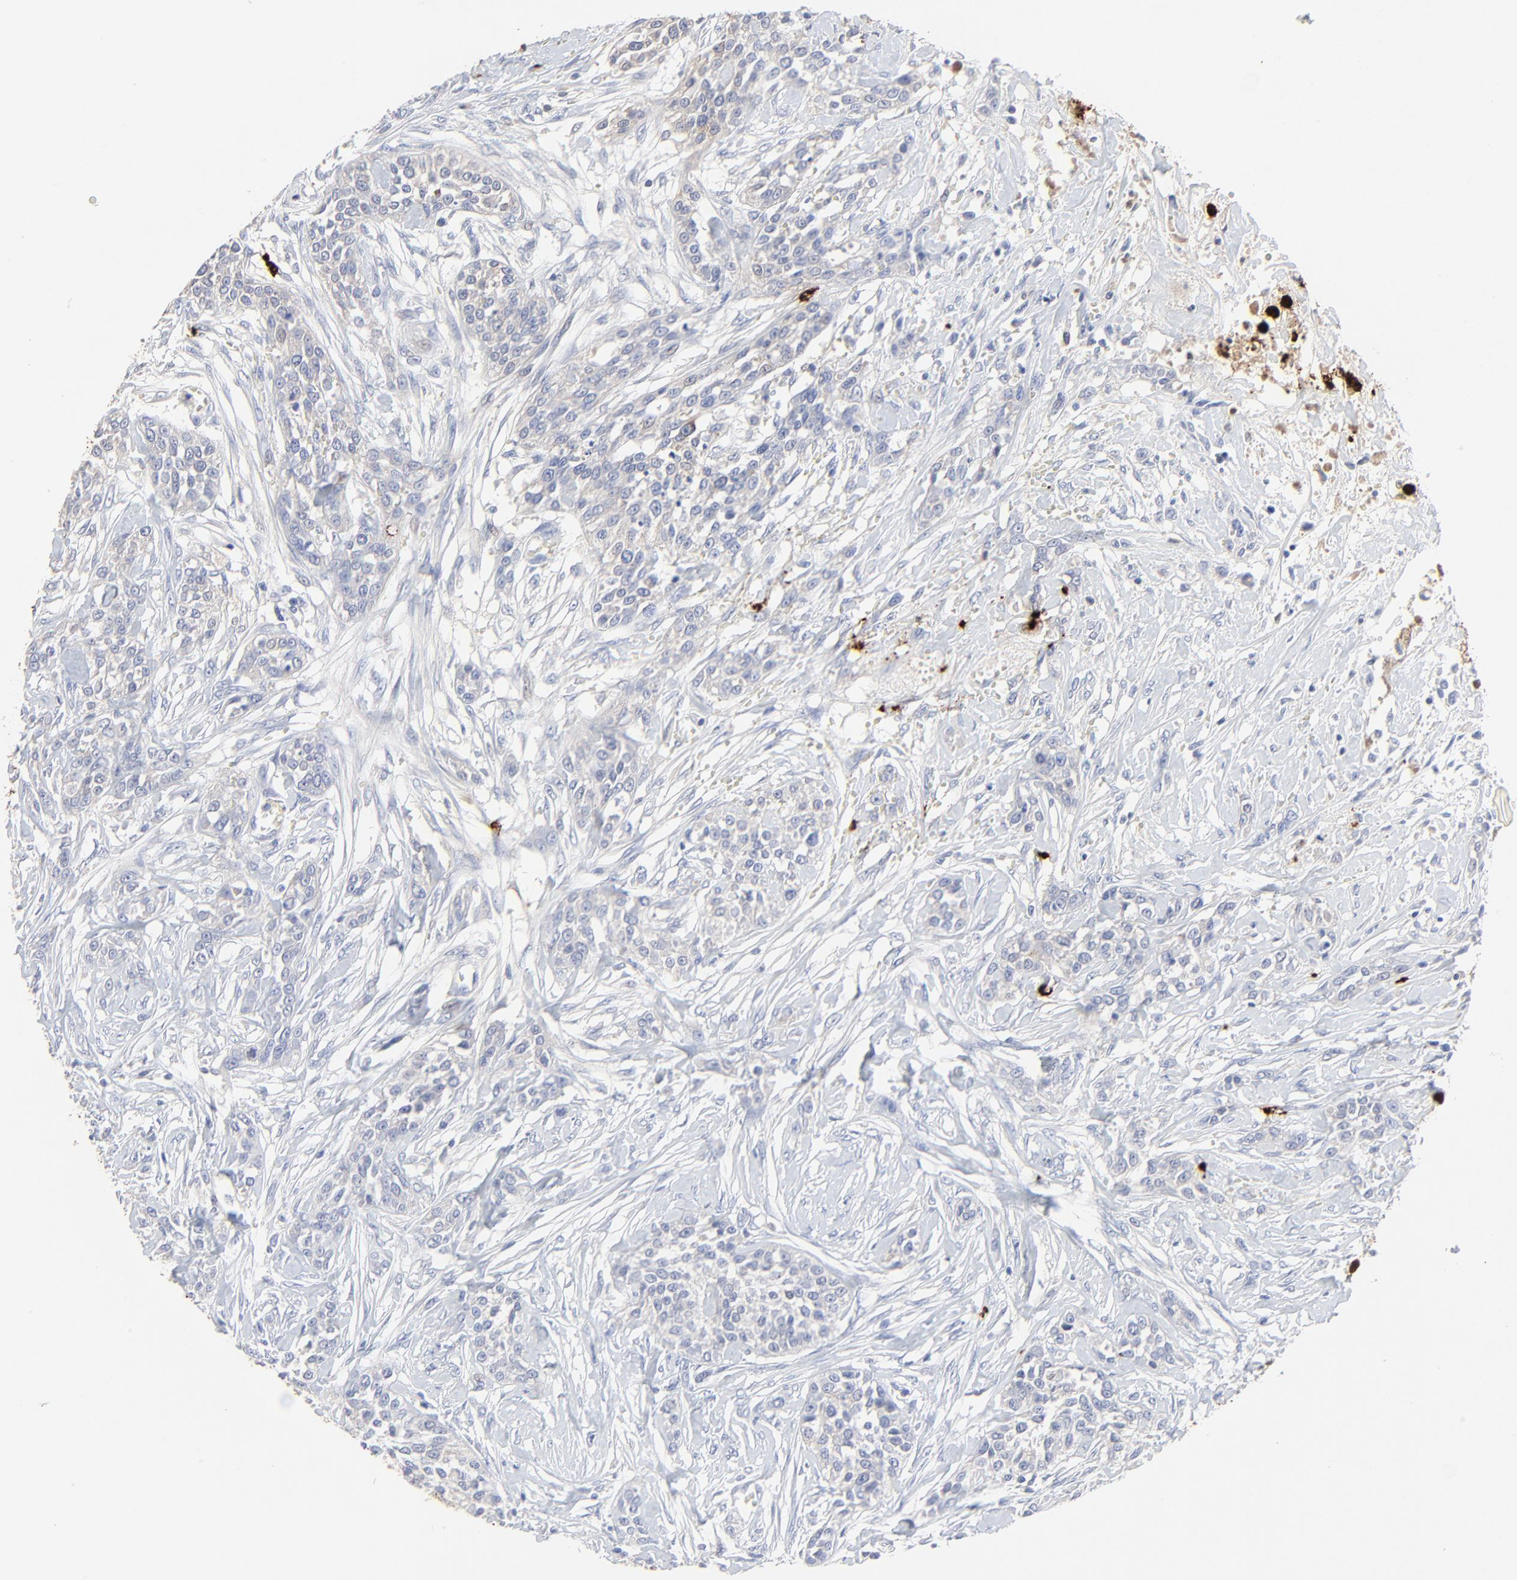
{"staining": {"intensity": "negative", "quantity": "none", "location": "none"}, "tissue": "urothelial cancer", "cell_type": "Tumor cells", "image_type": "cancer", "snomed": [{"axis": "morphology", "description": "Urothelial carcinoma, High grade"}, {"axis": "topography", "description": "Urinary bladder"}], "caption": "A histopathology image of human high-grade urothelial carcinoma is negative for staining in tumor cells.", "gene": "LCN2", "patient": {"sex": "male", "age": 56}}